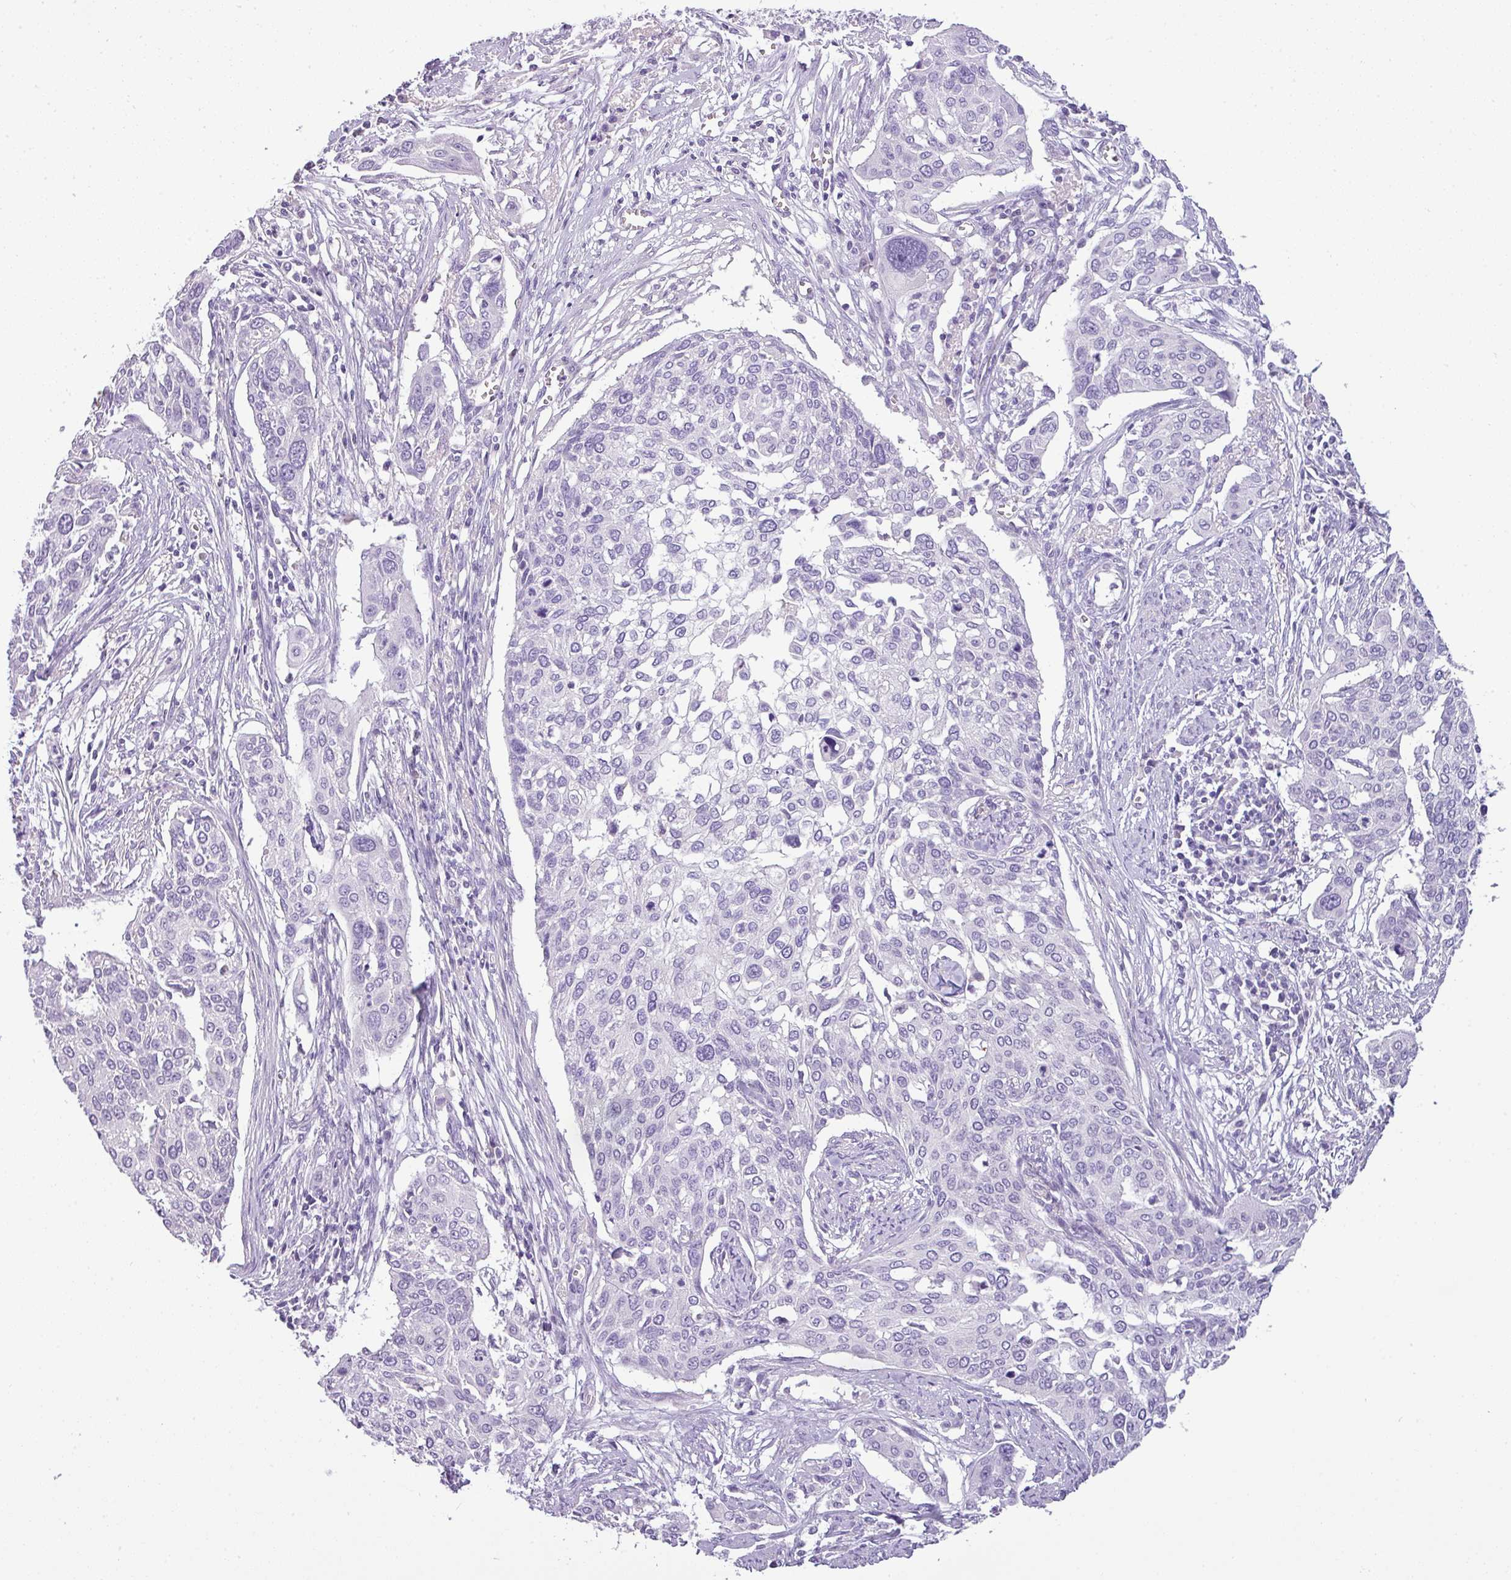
{"staining": {"intensity": "negative", "quantity": "none", "location": "none"}, "tissue": "cervical cancer", "cell_type": "Tumor cells", "image_type": "cancer", "snomed": [{"axis": "morphology", "description": "Squamous cell carcinoma, NOS"}, {"axis": "topography", "description": "Cervix"}], "caption": "This micrograph is of cervical cancer (squamous cell carcinoma) stained with immunohistochemistry (IHC) to label a protein in brown with the nuclei are counter-stained blue. There is no expression in tumor cells.", "gene": "ENSG00000273748", "patient": {"sex": "female", "age": 44}}